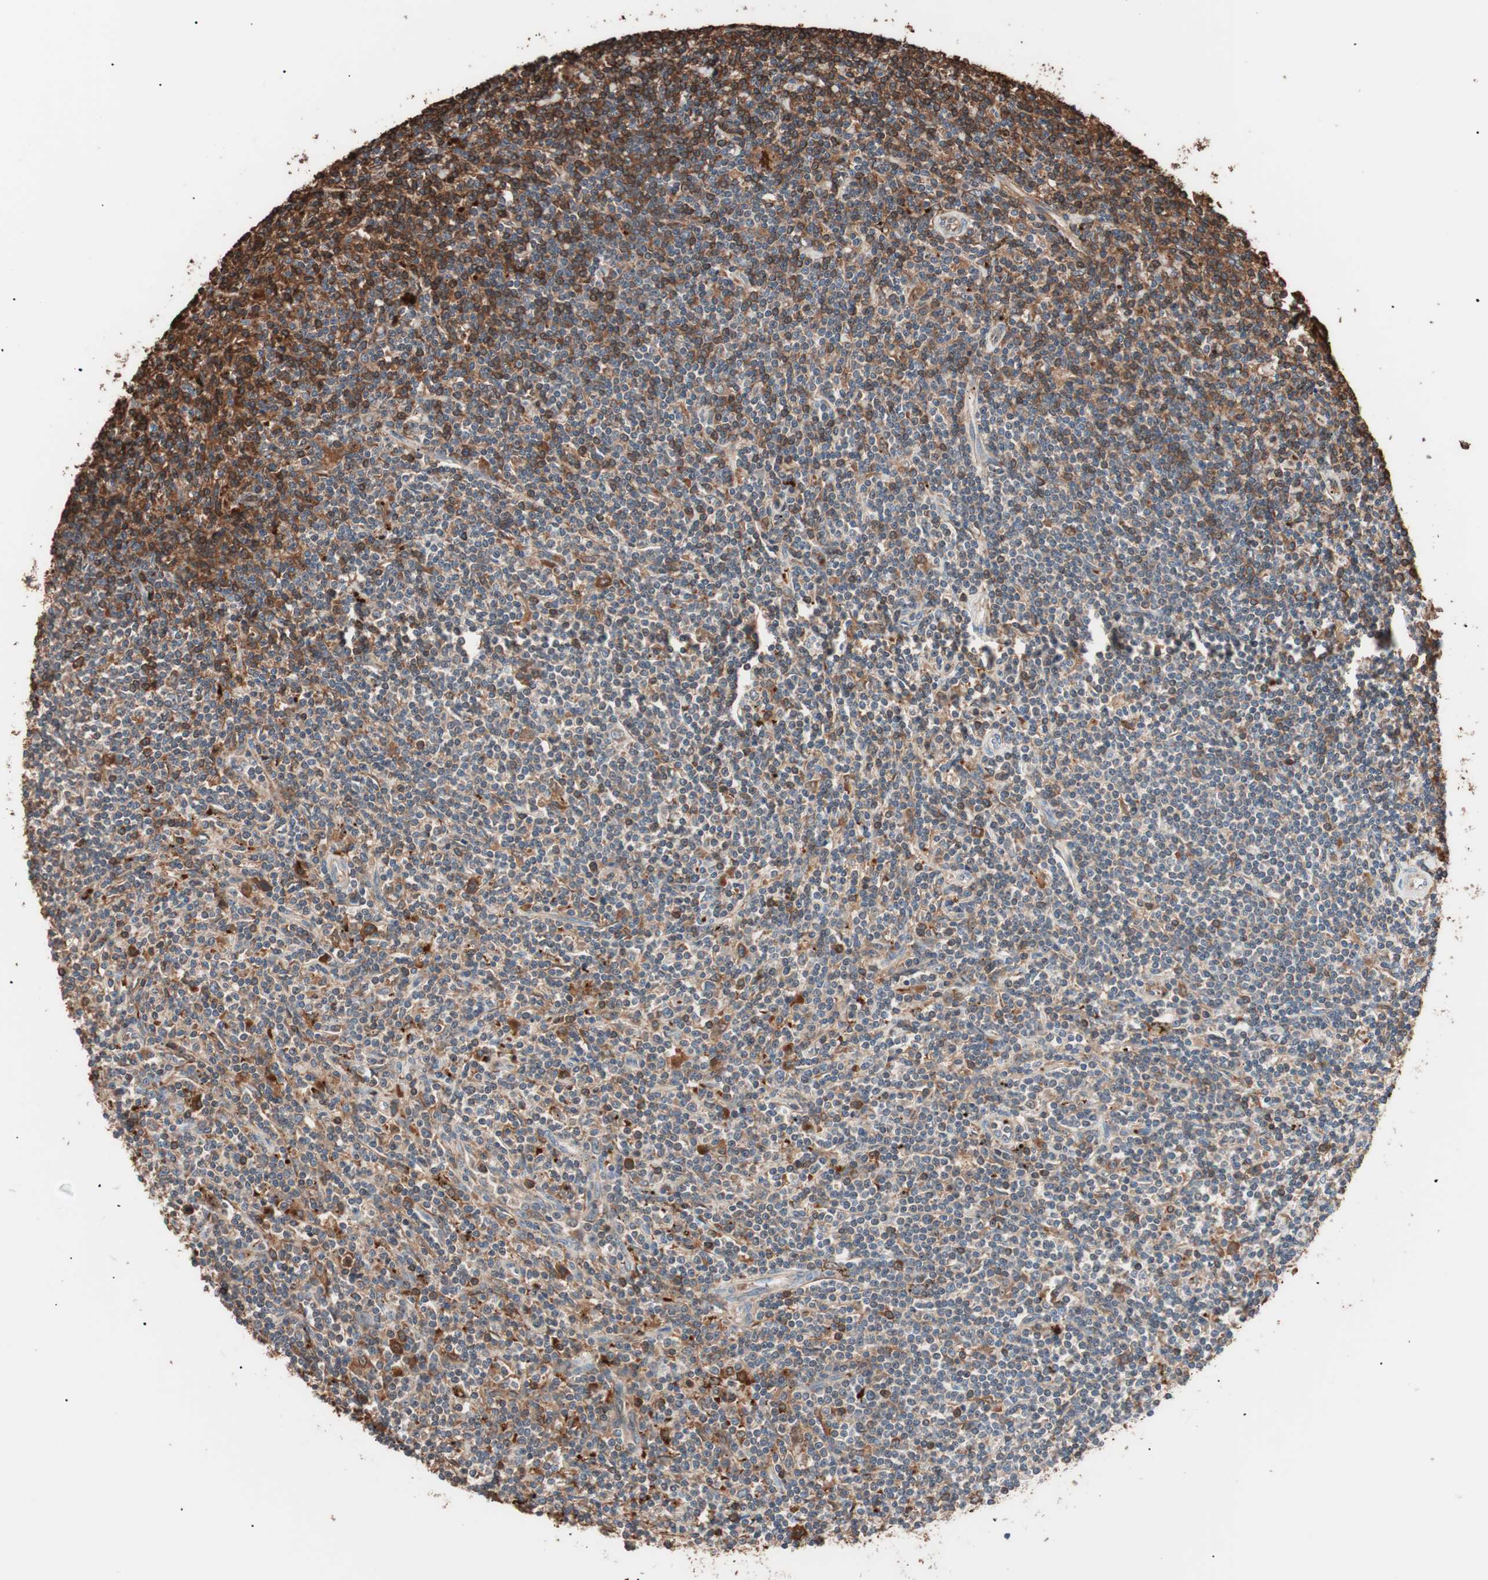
{"staining": {"intensity": "strong", "quantity": "25%-75%", "location": "cytoplasmic/membranous"}, "tissue": "lymphoma", "cell_type": "Tumor cells", "image_type": "cancer", "snomed": [{"axis": "morphology", "description": "Malignant lymphoma, non-Hodgkin's type, Low grade"}, {"axis": "topography", "description": "Spleen"}], "caption": "DAB immunohistochemical staining of human lymphoma exhibits strong cytoplasmic/membranous protein positivity in about 25%-75% of tumor cells.", "gene": "GLYCTK", "patient": {"sex": "male", "age": 76}}